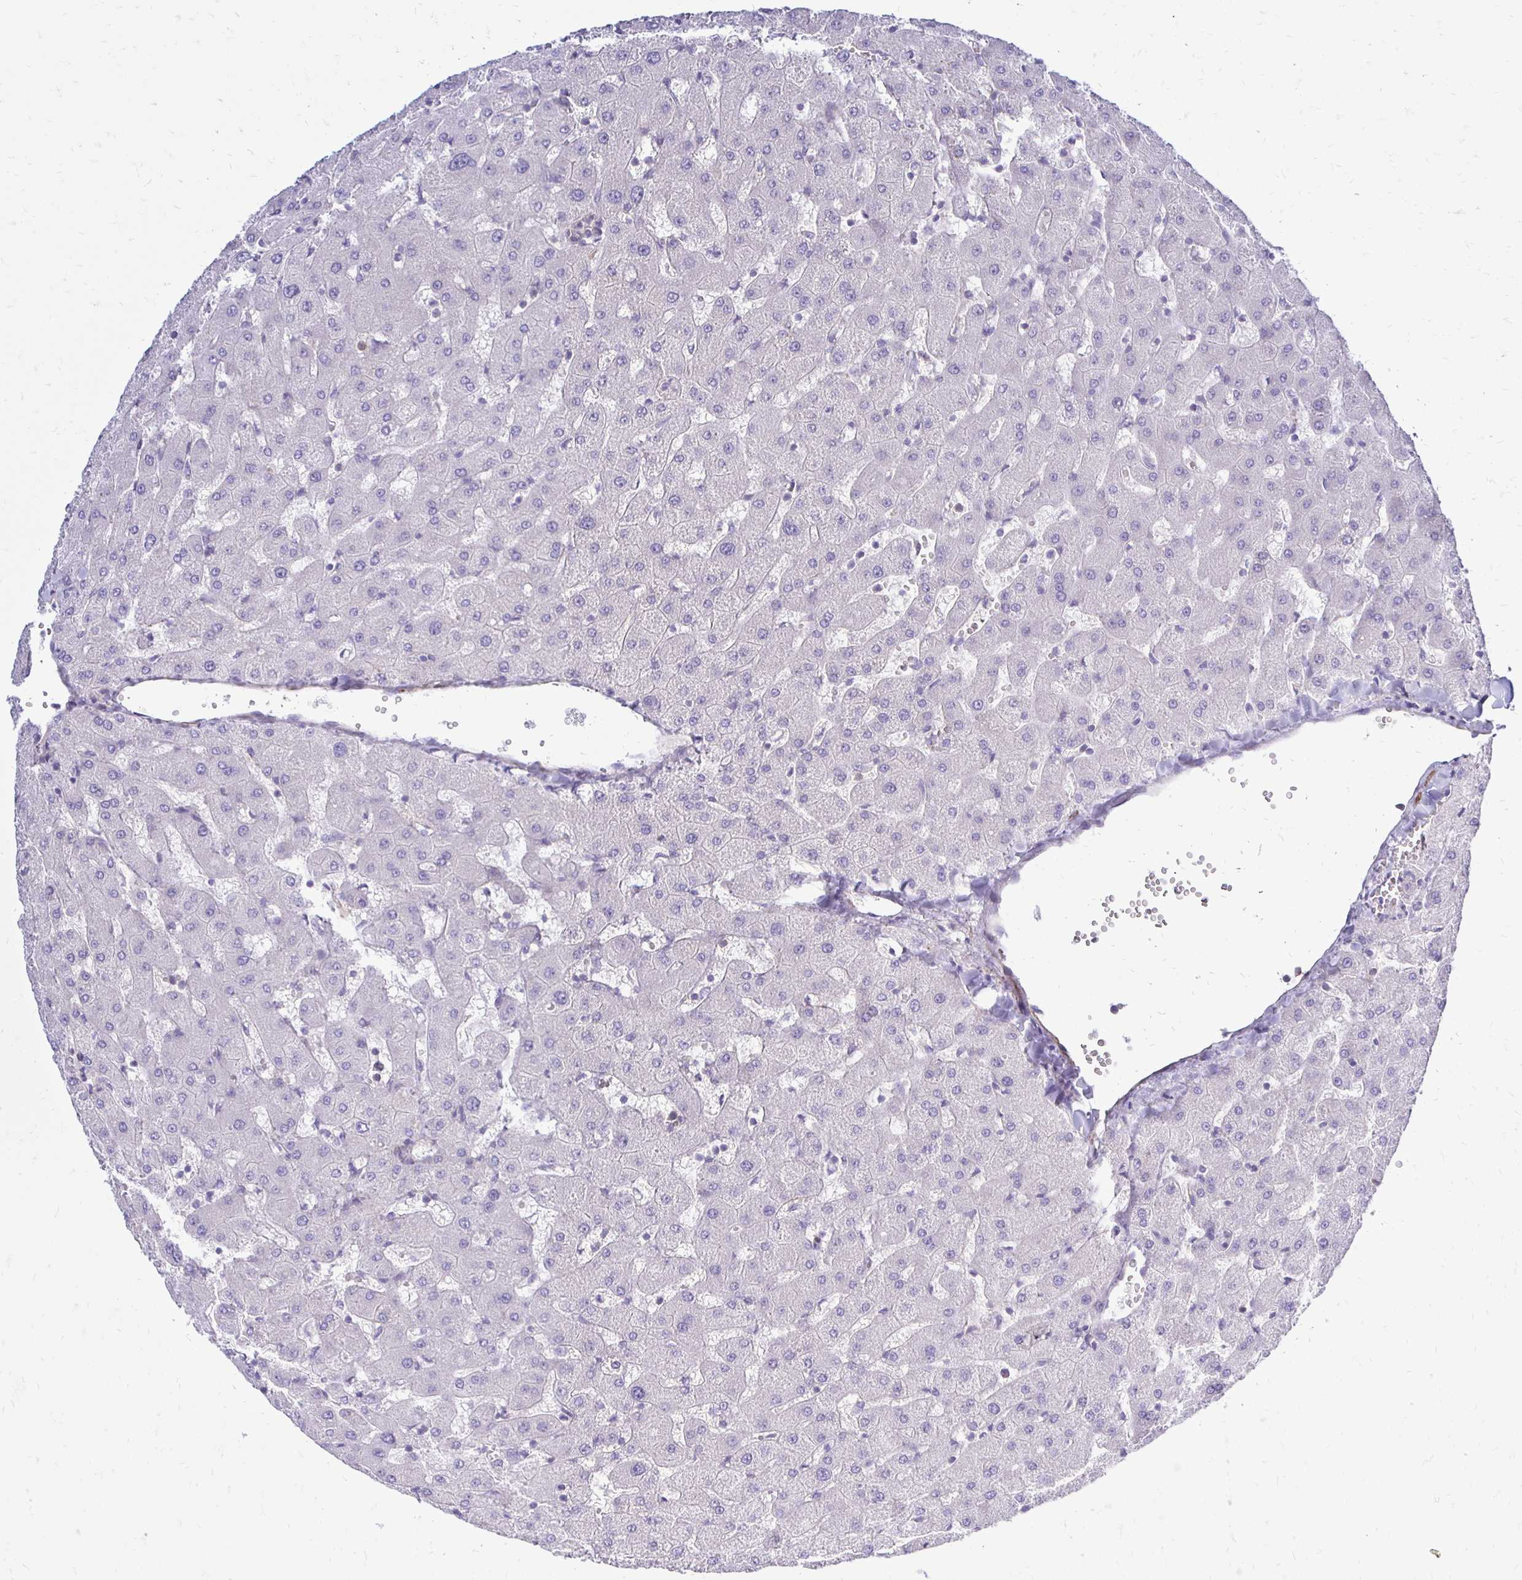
{"staining": {"intensity": "negative", "quantity": "none", "location": "none"}, "tissue": "liver", "cell_type": "Cholangiocytes", "image_type": "normal", "snomed": [{"axis": "morphology", "description": "Normal tissue, NOS"}, {"axis": "topography", "description": "Liver"}], "caption": "The image shows no significant positivity in cholangiocytes of liver.", "gene": "CTPS1", "patient": {"sex": "female", "age": 63}}